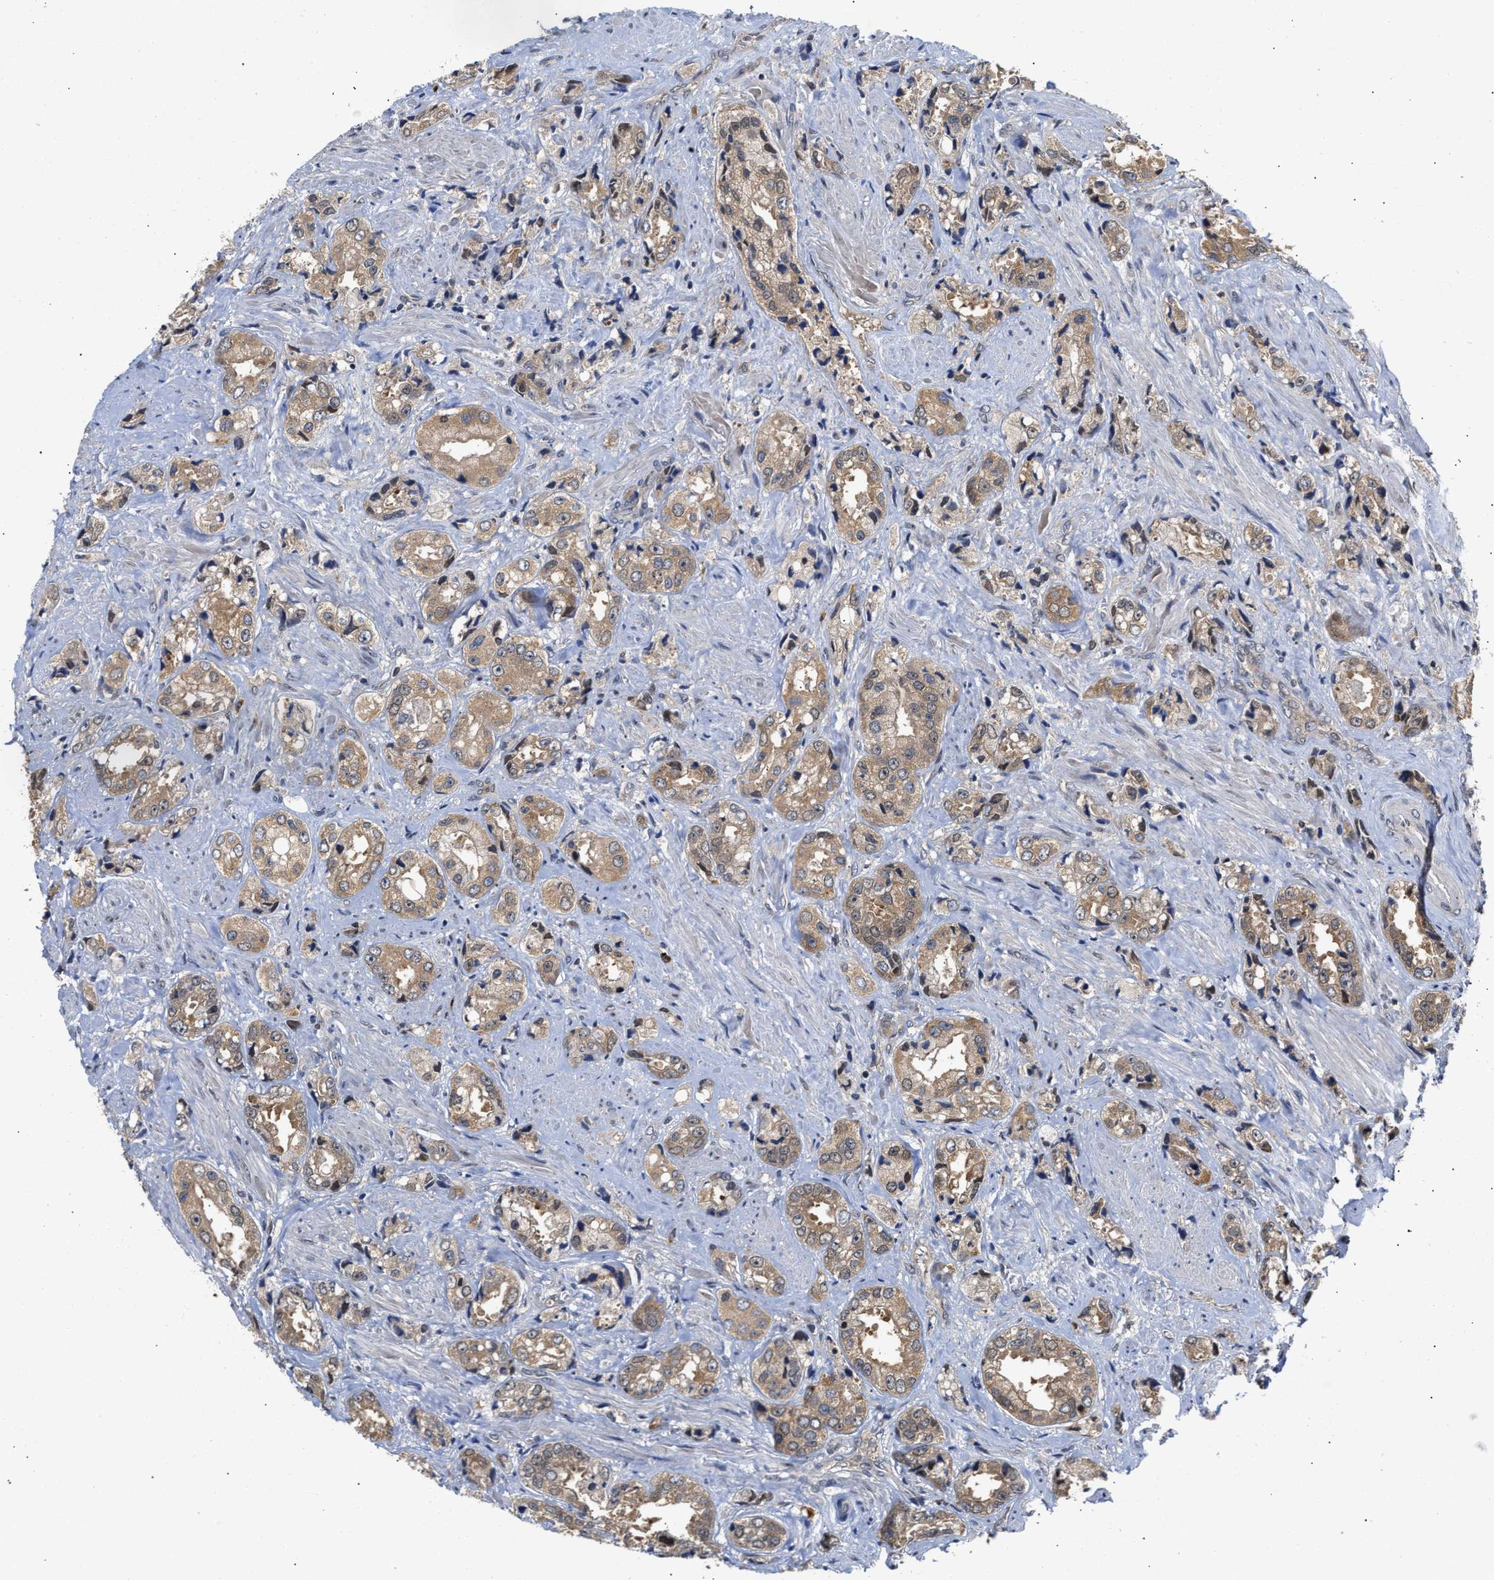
{"staining": {"intensity": "moderate", "quantity": ">75%", "location": "cytoplasmic/membranous"}, "tissue": "prostate cancer", "cell_type": "Tumor cells", "image_type": "cancer", "snomed": [{"axis": "morphology", "description": "Adenocarcinoma, High grade"}, {"axis": "topography", "description": "Prostate"}], "caption": "Protein staining of prostate high-grade adenocarcinoma tissue displays moderate cytoplasmic/membranous staining in approximately >75% of tumor cells.", "gene": "CLIP2", "patient": {"sex": "male", "age": 61}}